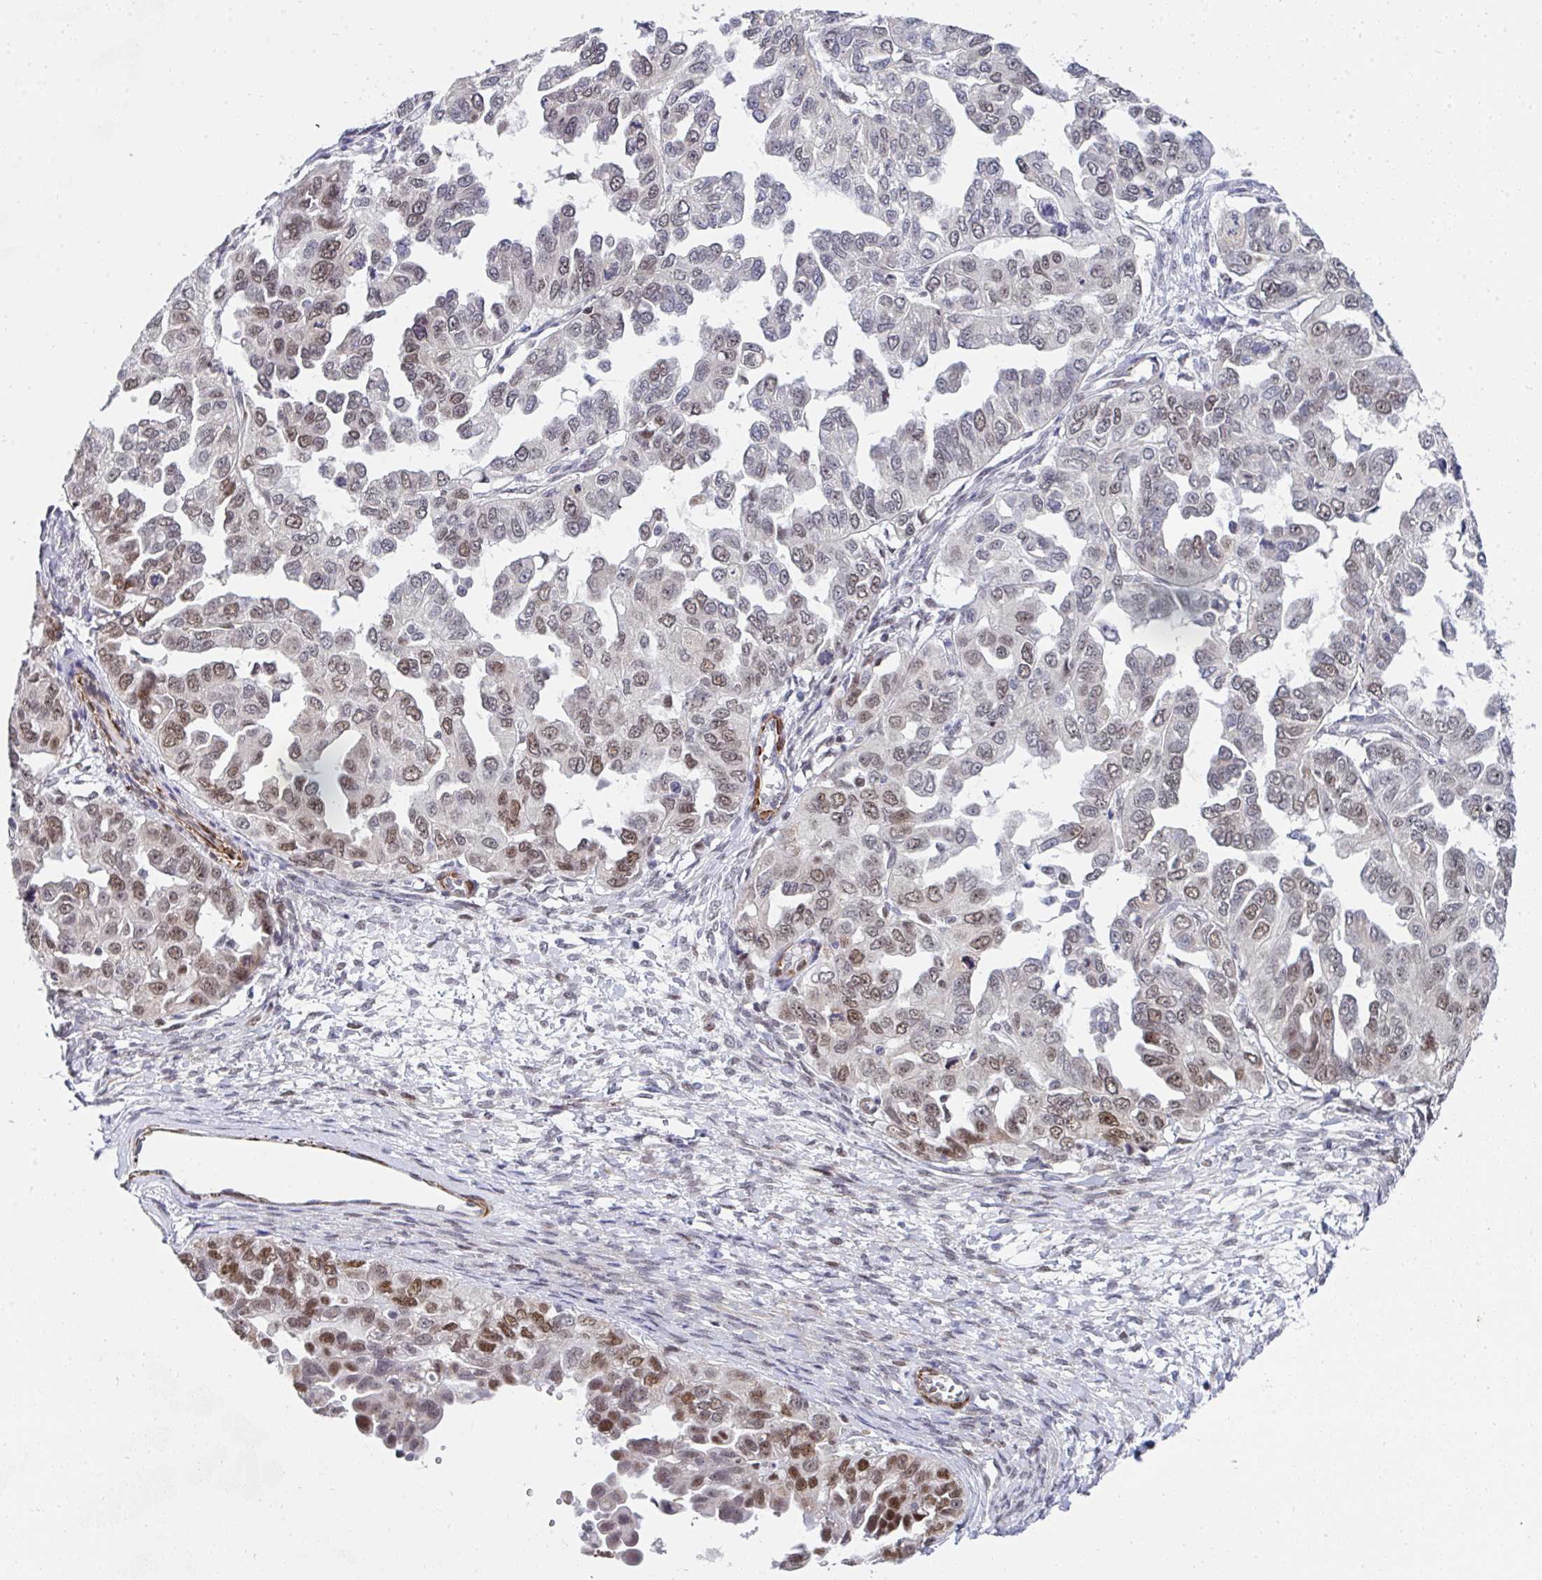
{"staining": {"intensity": "moderate", "quantity": "25%-75%", "location": "nuclear"}, "tissue": "ovarian cancer", "cell_type": "Tumor cells", "image_type": "cancer", "snomed": [{"axis": "morphology", "description": "Cystadenocarcinoma, serous, NOS"}, {"axis": "topography", "description": "Ovary"}], "caption": "Protein expression analysis of human ovarian cancer reveals moderate nuclear staining in about 25%-75% of tumor cells.", "gene": "GINS2", "patient": {"sex": "female", "age": 53}}